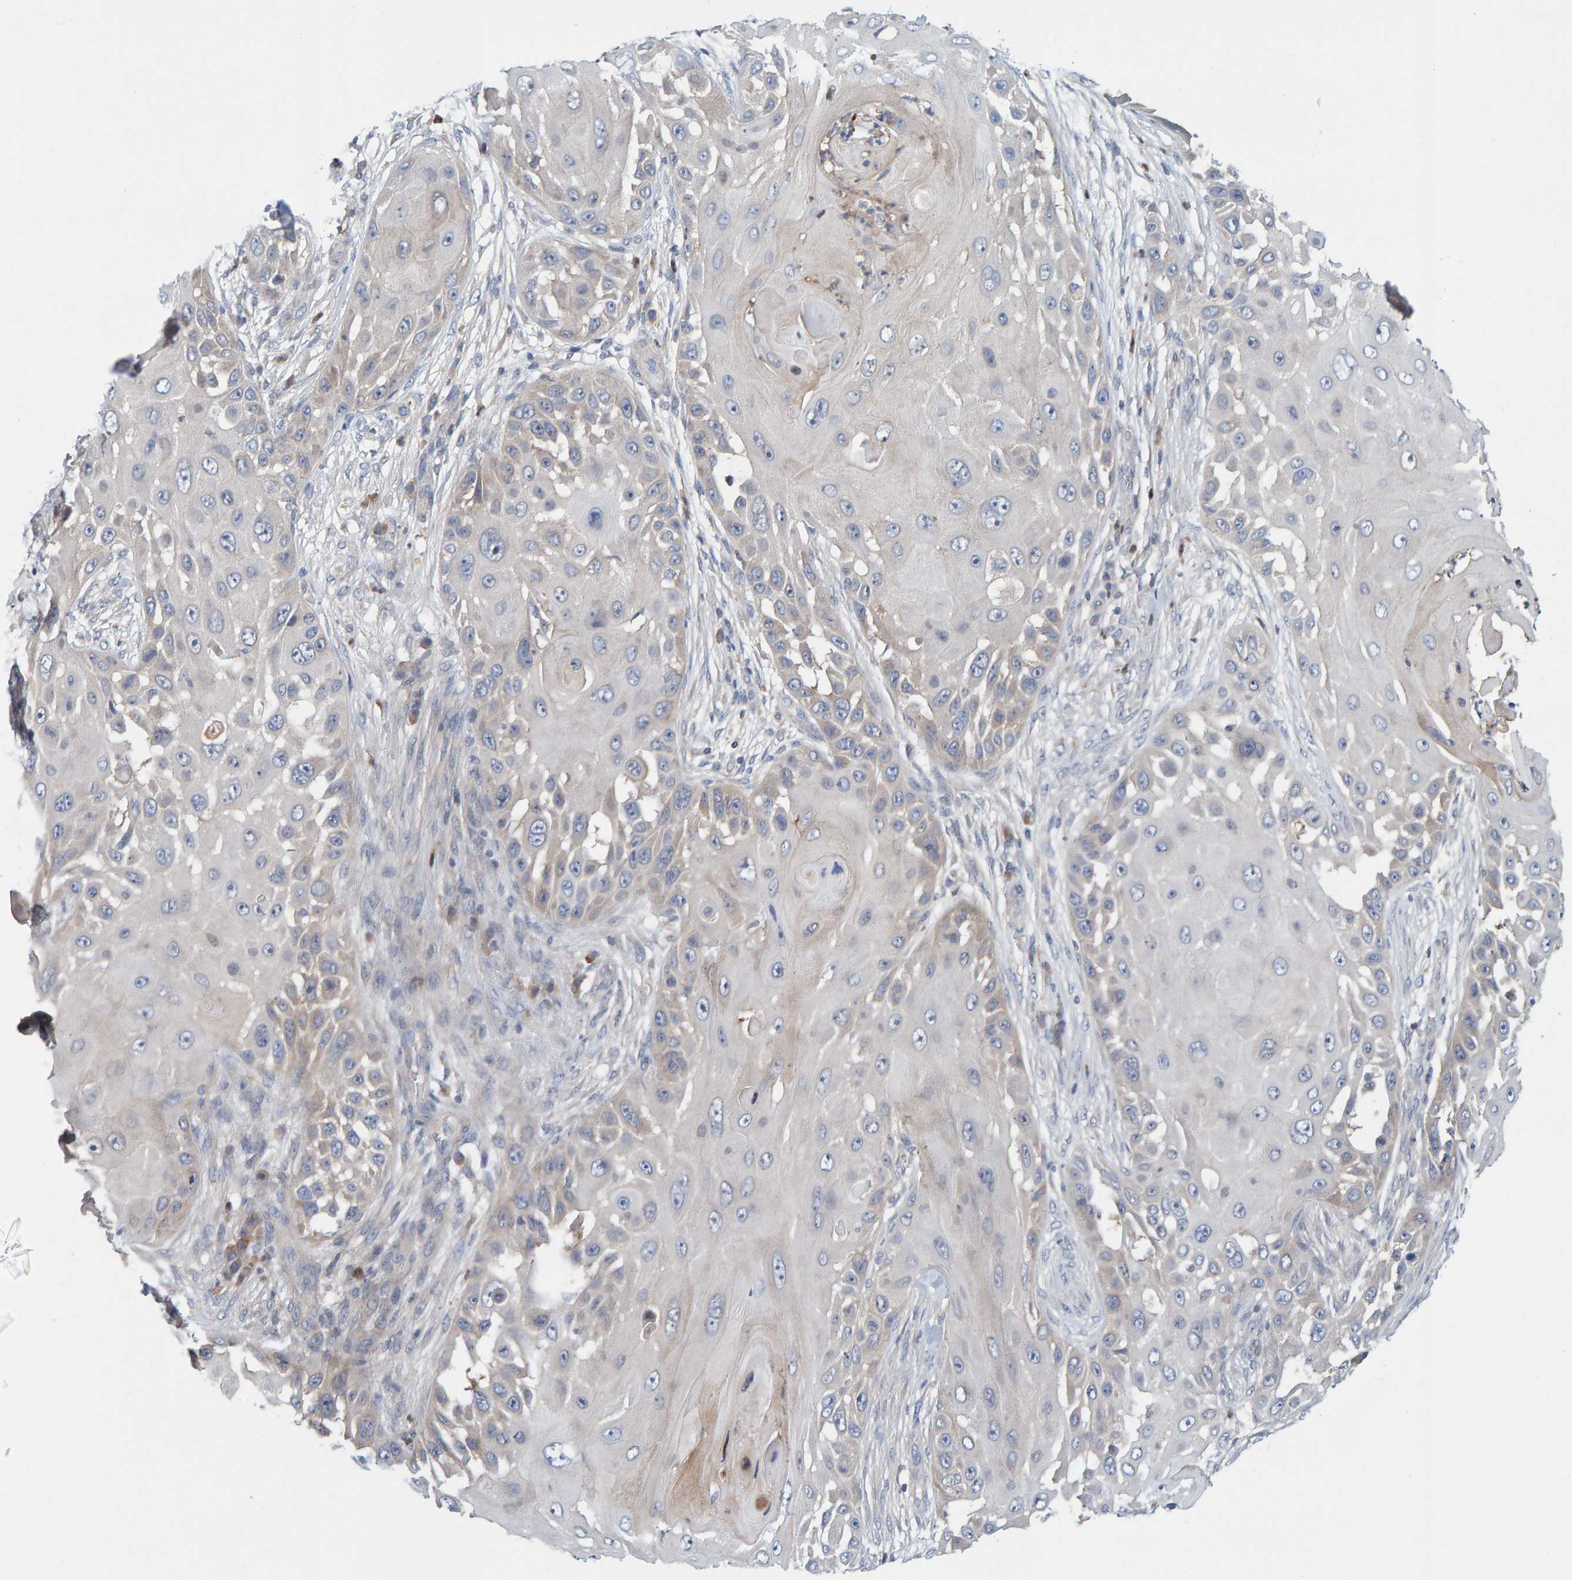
{"staining": {"intensity": "negative", "quantity": "none", "location": "none"}, "tissue": "skin cancer", "cell_type": "Tumor cells", "image_type": "cancer", "snomed": [{"axis": "morphology", "description": "Squamous cell carcinoma, NOS"}, {"axis": "topography", "description": "Skin"}], "caption": "Skin cancer was stained to show a protein in brown. There is no significant positivity in tumor cells.", "gene": "TATDN1", "patient": {"sex": "female", "age": 44}}